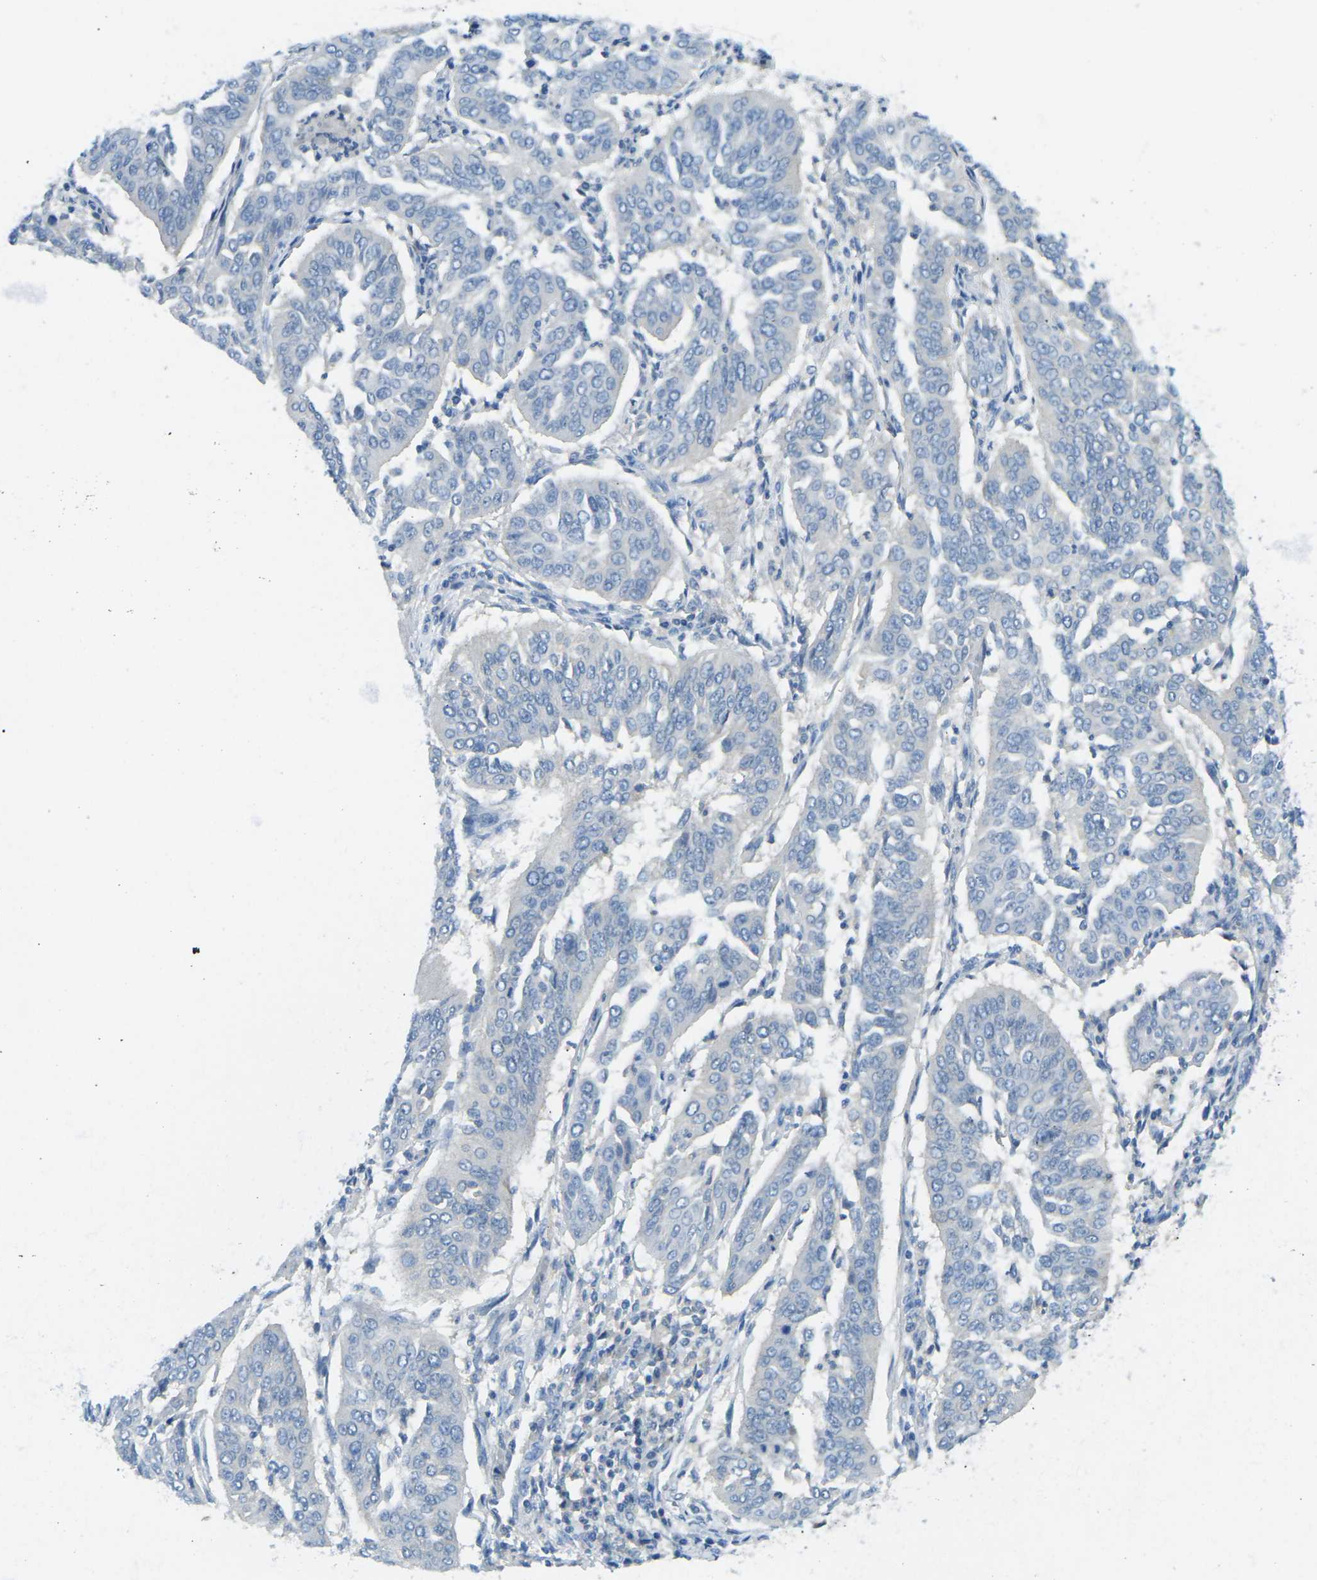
{"staining": {"intensity": "negative", "quantity": "none", "location": "none"}, "tissue": "cervical cancer", "cell_type": "Tumor cells", "image_type": "cancer", "snomed": [{"axis": "morphology", "description": "Normal tissue, NOS"}, {"axis": "morphology", "description": "Squamous cell carcinoma, NOS"}, {"axis": "topography", "description": "Cervix"}], "caption": "Human cervical cancer stained for a protein using immunohistochemistry demonstrates no expression in tumor cells.", "gene": "CD47", "patient": {"sex": "female", "age": 39}}